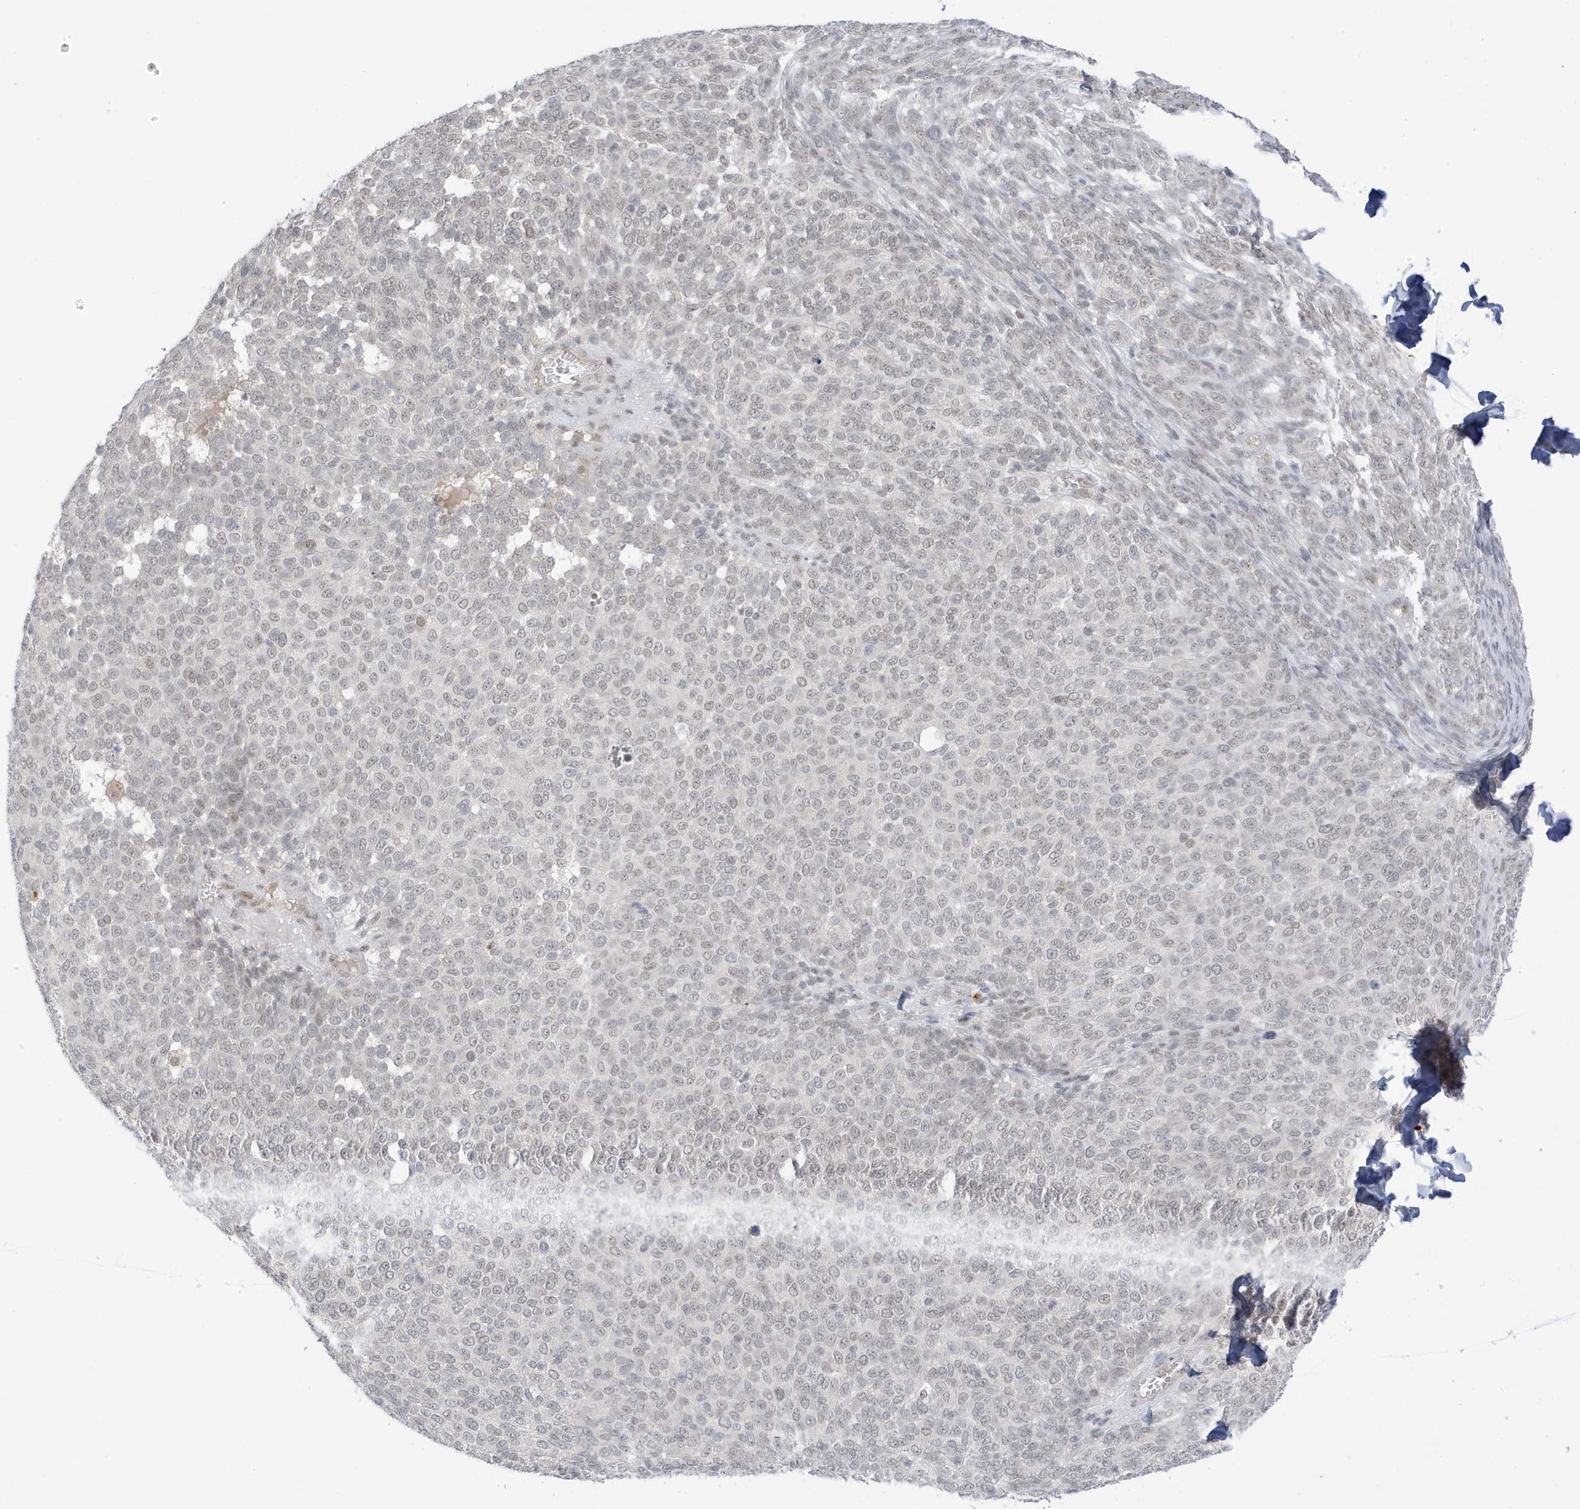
{"staining": {"intensity": "negative", "quantity": "none", "location": "none"}, "tissue": "melanoma", "cell_type": "Tumor cells", "image_type": "cancer", "snomed": [{"axis": "morphology", "description": "Malignant melanoma, NOS"}, {"axis": "topography", "description": "Skin"}], "caption": "Protein analysis of malignant melanoma reveals no significant expression in tumor cells. (Brightfield microscopy of DAB immunohistochemistry (IHC) at high magnification).", "gene": "MSL3", "patient": {"sex": "male", "age": 73}}